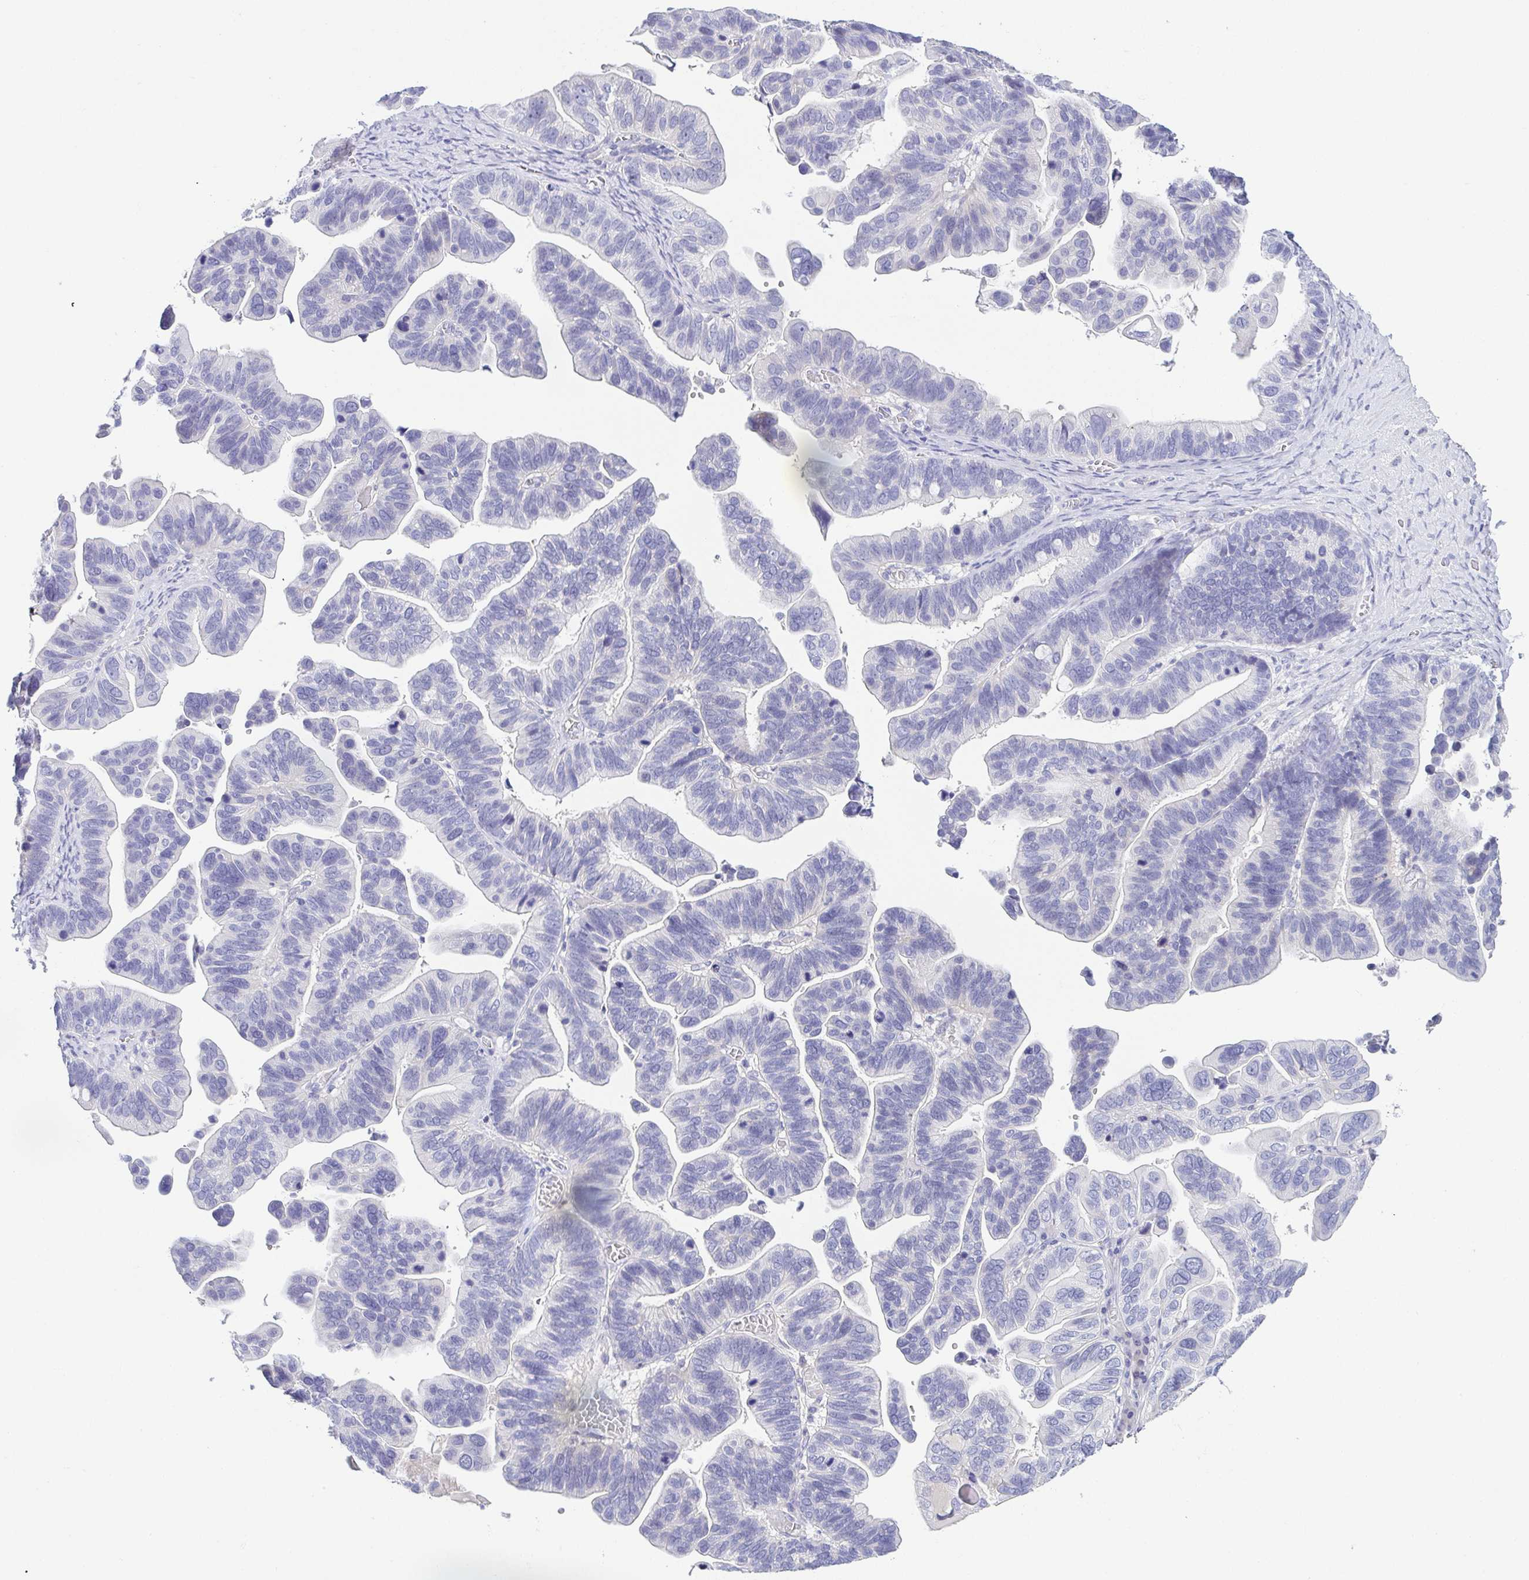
{"staining": {"intensity": "negative", "quantity": "none", "location": "none"}, "tissue": "ovarian cancer", "cell_type": "Tumor cells", "image_type": "cancer", "snomed": [{"axis": "morphology", "description": "Cystadenocarcinoma, serous, NOS"}, {"axis": "topography", "description": "Ovary"}], "caption": "Immunohistochemistry histopathology image of neoplastic tissue: human ovarian cancer stained with DAB demonstrates no significant protein staining in tumor cells.", "gene": "HAPLN2", "patient": {"sex": "female", "age": 56}}